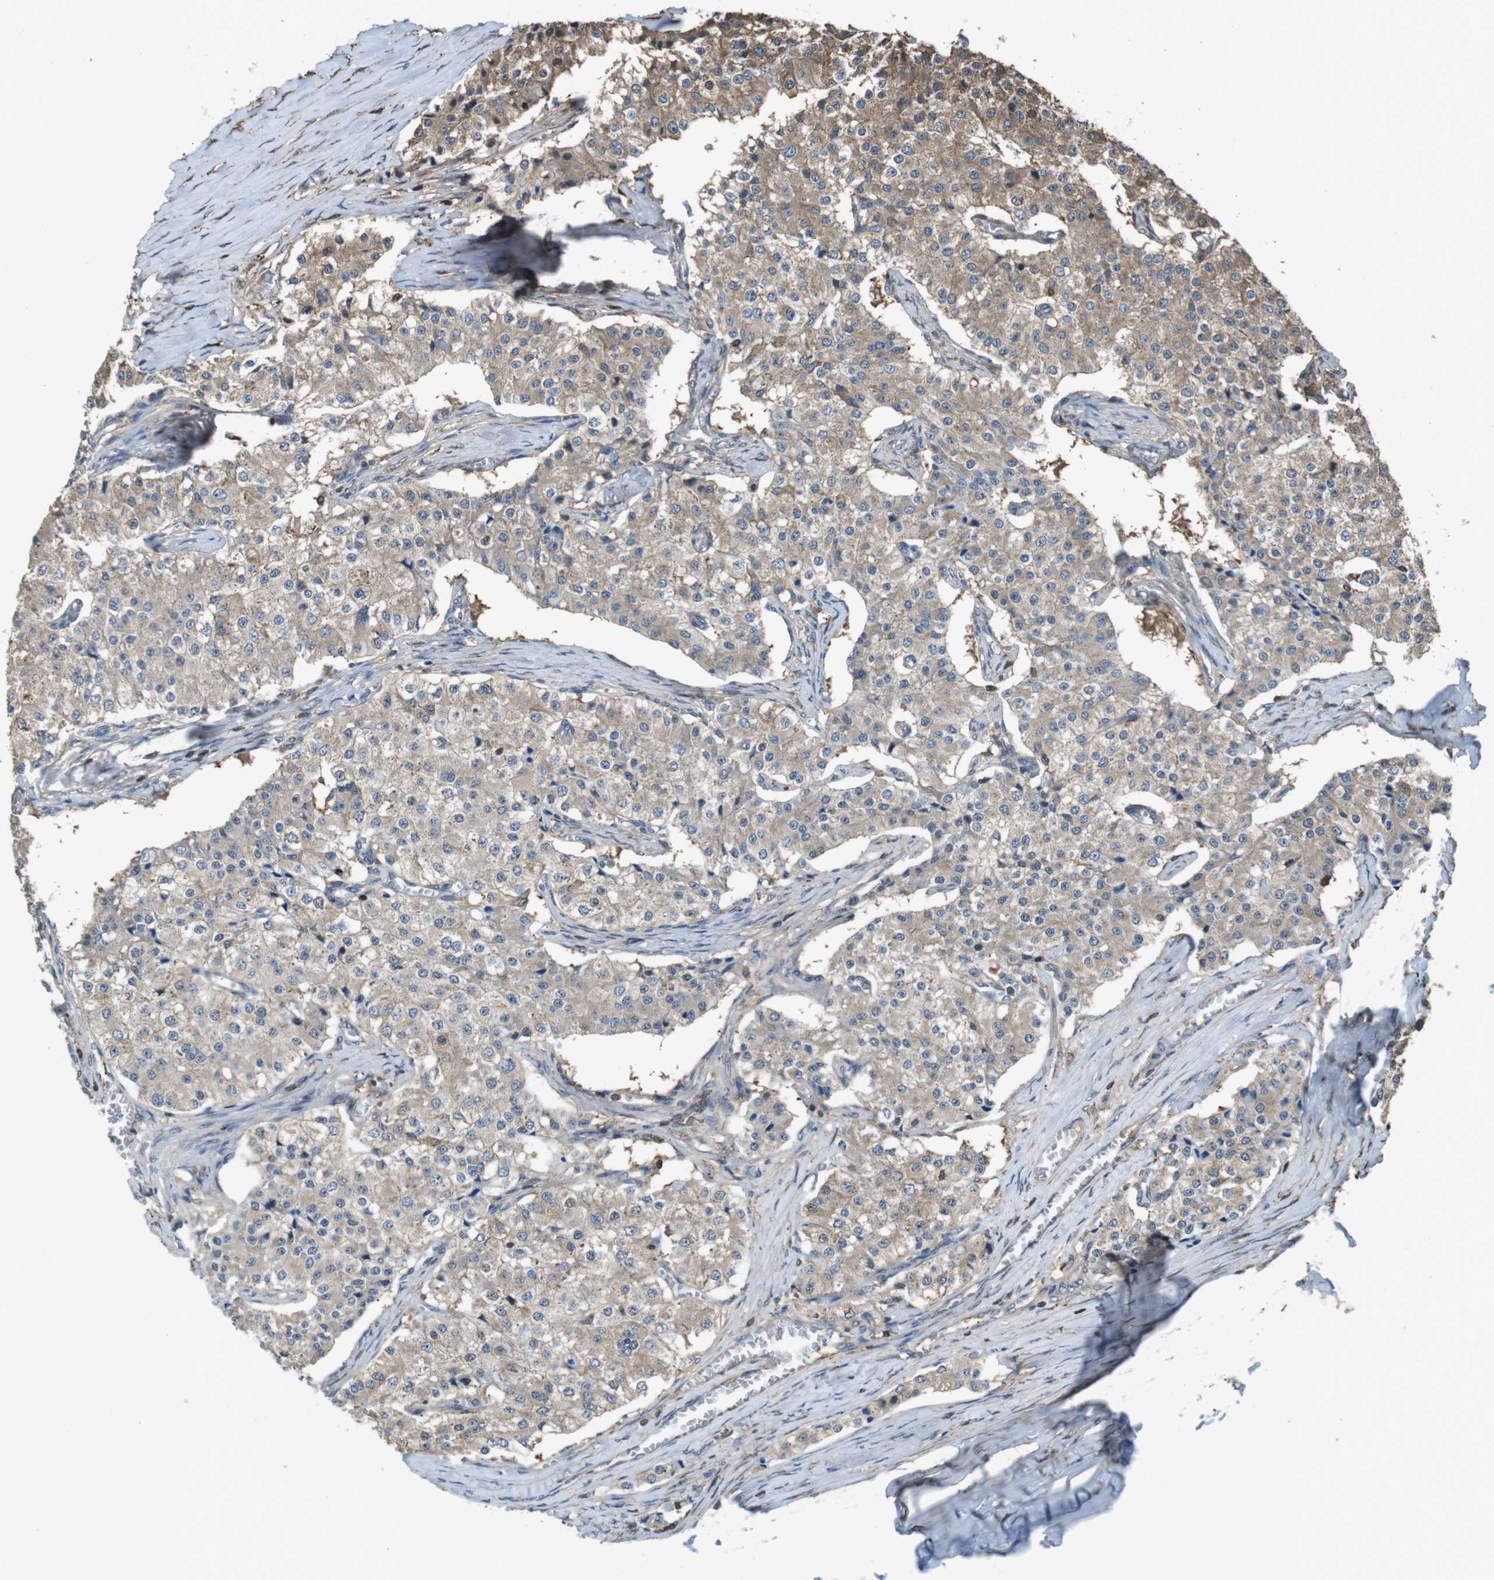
{"staining": {"intensity": "moderate", "quantity": ">75%", "location": "cytoplasmic/membranous"}, "tissue": "carcinoid", "cell_type": "Tumor cells", "image_type": "cancer", "snomed": [{"axis": "morphology", "description": "Carcinoid, malignant, NOS"}, {"axis": "topography", "description": "Colon"}], "caption": "Brown immunohistochemical staining in human malignant carcinoid exhibits moderate cytoplasmic/membranous expression in about >75% of tumor cells.", "gene": "ARHGDIA", "patient": {"sex": "female", "age": 52}}